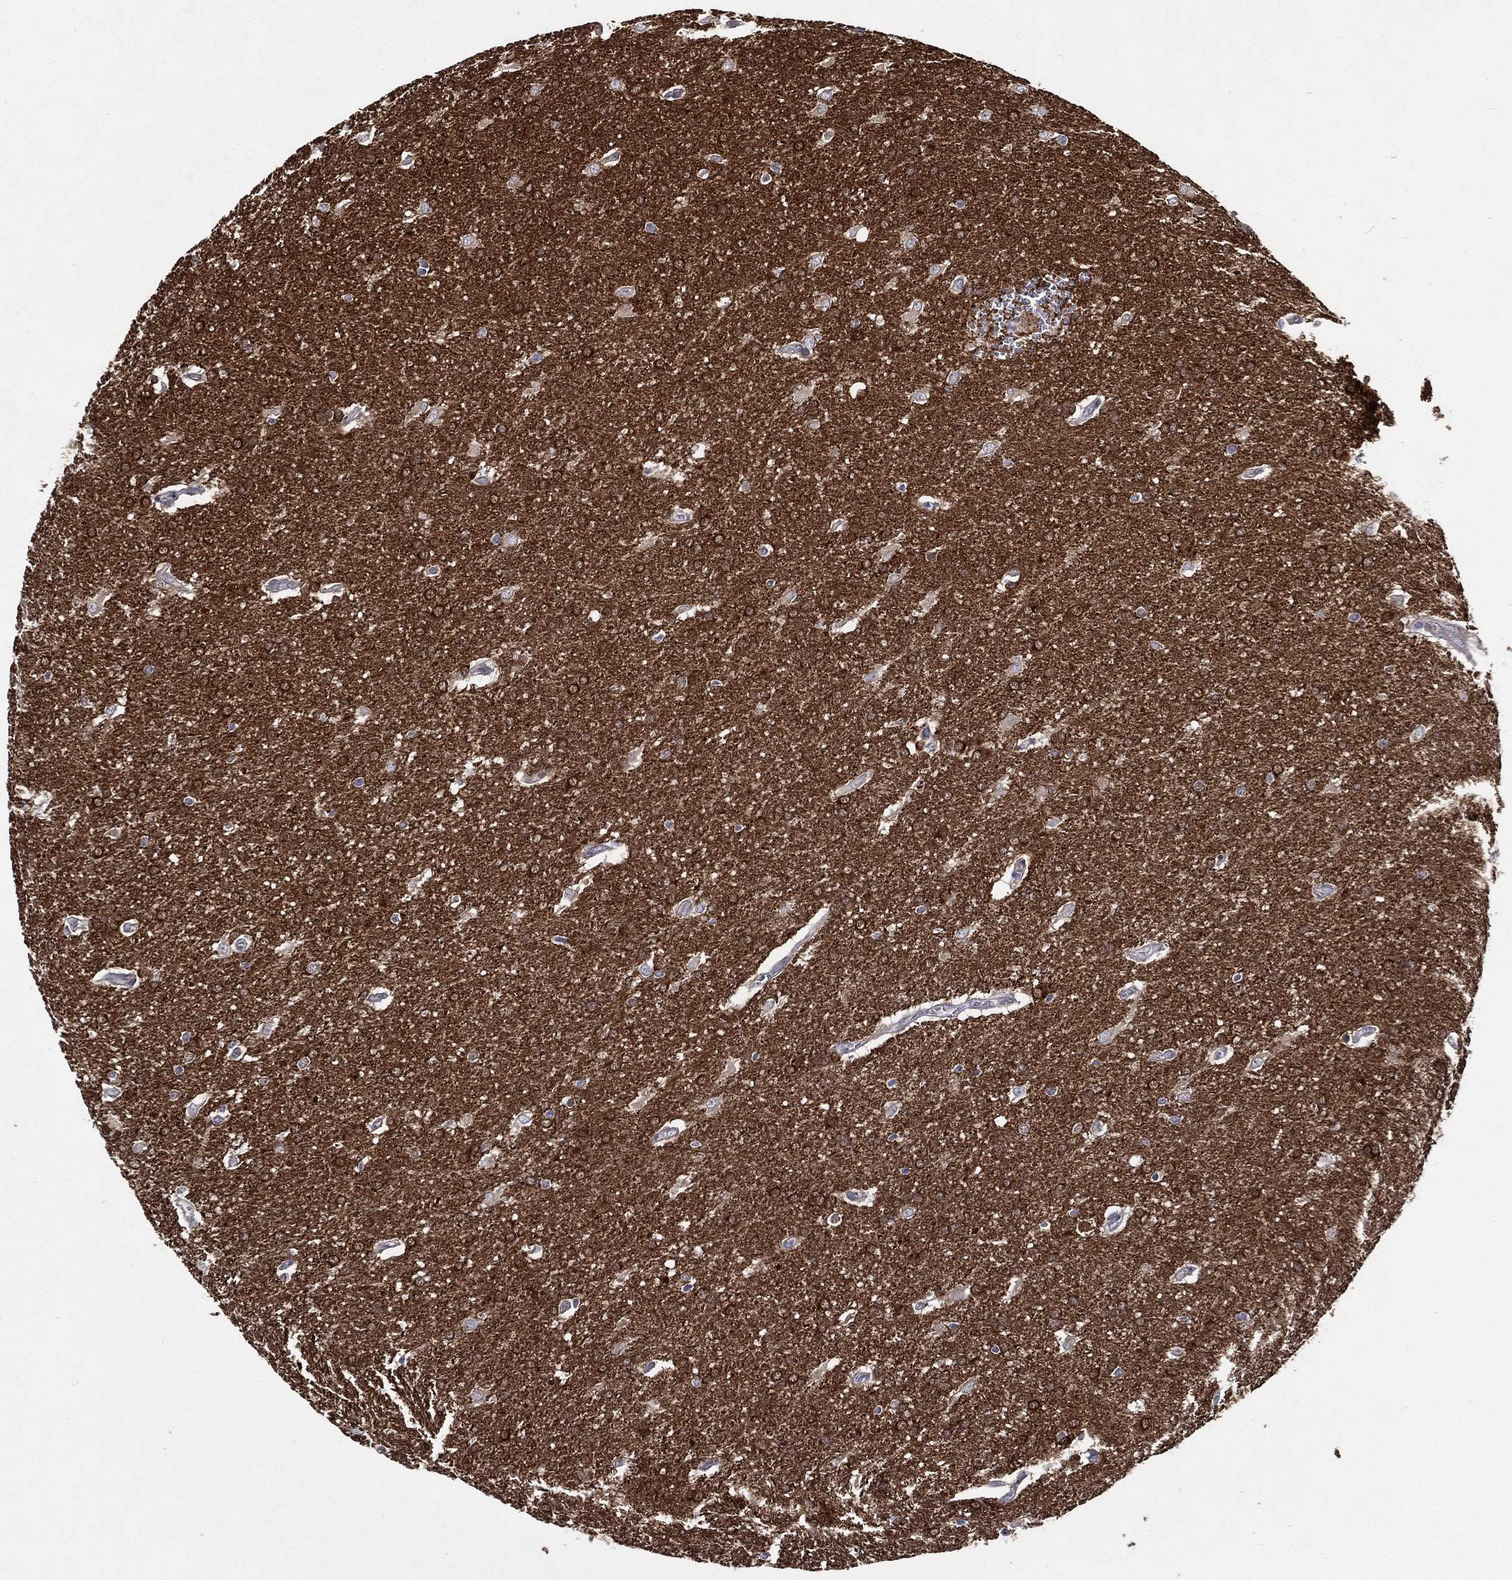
{"staining": {"intensity": "strong", "quantity": "<25%", "location": "cytoplasmic/membranous"}, "tissue": "glioma", "cell_type": "Tumor cells", "image_type": "cancer", "snomed": [{"axis": "morphology", "description": "Glioma, malignant, Low grade"}, {"axis": "topography", "description": "Brain"}], "caption": "Glioma tissue demonstrates strong cytoplasmic/membranous expression in approximately <25% of tumor cells", "gene": "ARHGAP11A", "patient": {"sex": "female", "age": 32}}